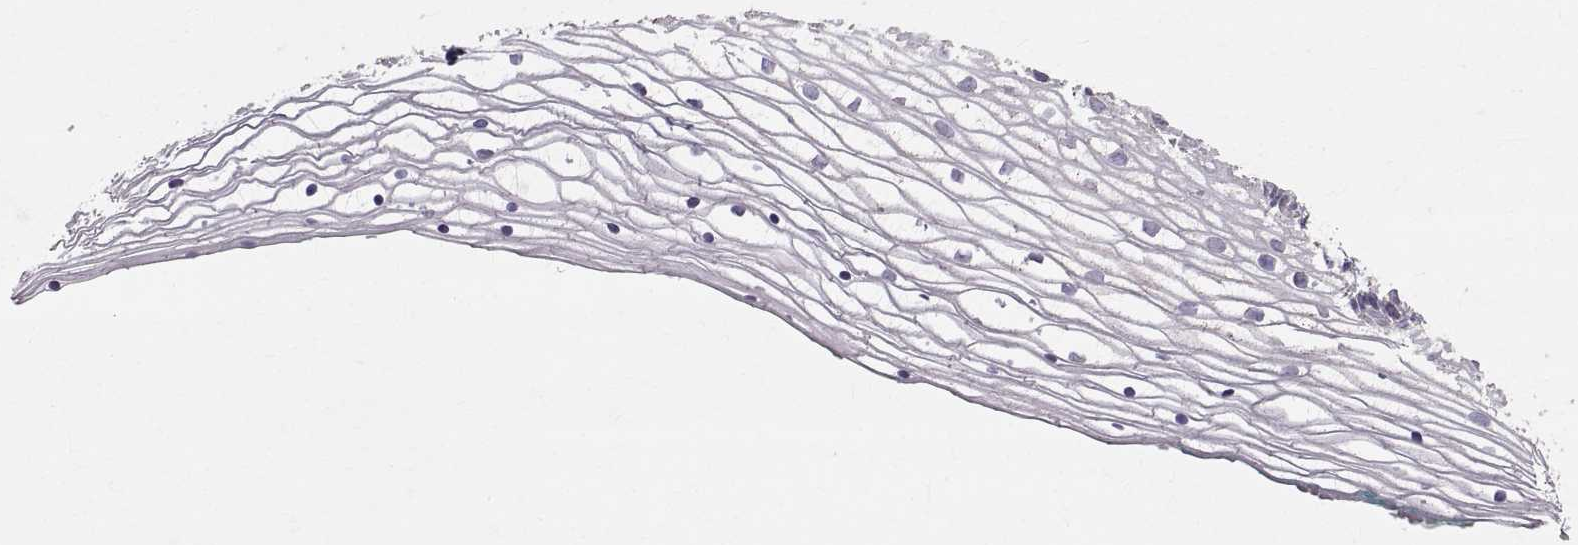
{"staining": {"intensity": "negative", "quantity": "none", "location": "none"}, "tissue": "vagina", "cell_type": "Squamous epithelial cells", "image_type": "normal", "snomed": [{"axis": "morphology", "description": "Normal tissue, NOS"}, {"axis": "topography", "description": "Vagina"}], "caption": "IHC photomicrograph of benign vagina: human vagina stained with DAB (3,3'-diaminobenzidine) demonstrates no significant protein expression in squamous epithelial cells.", "gene": "STMND1", "patient": {"sex": "female", "age": 36}}